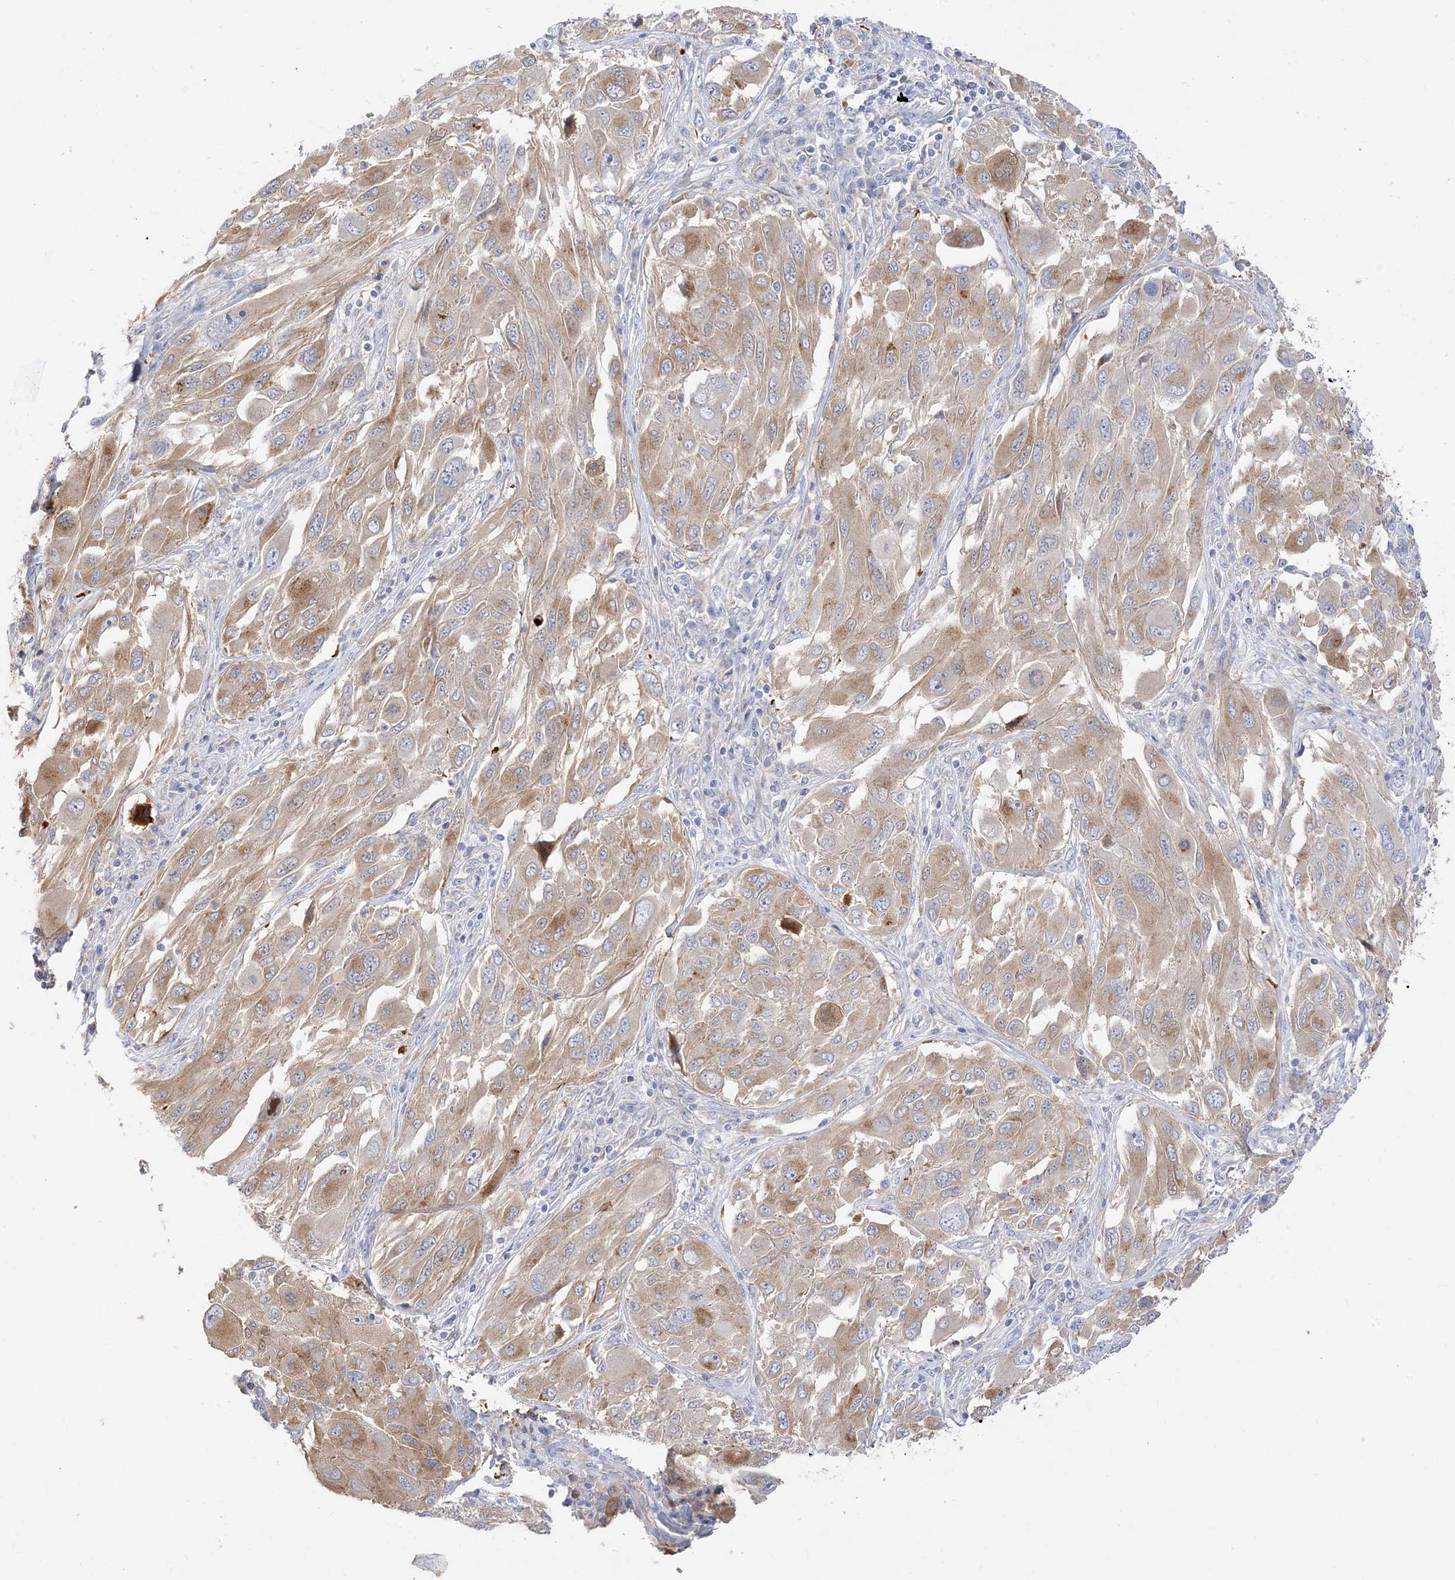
{"staining": {"intensity": "moderate", "quantity": ">75%", "location": "cytoplasmic/membranous"}, "tissue": "melanoma", "cell_type": "Tumor cells", "image_type": "cancer", "snomed": [{"axis": "morphology", "description": "Malignant melanoma, NOS"}, {"axis": "topography", "description": "Skin"}], "caption": "DAB immunohistochemical staining of melanoma displays moderate cytoplasmic/membranous protein expression in approximately >75% of tumor cells.", "gene": "ARV1", "patient": {"sex": "female", "age": 91}}